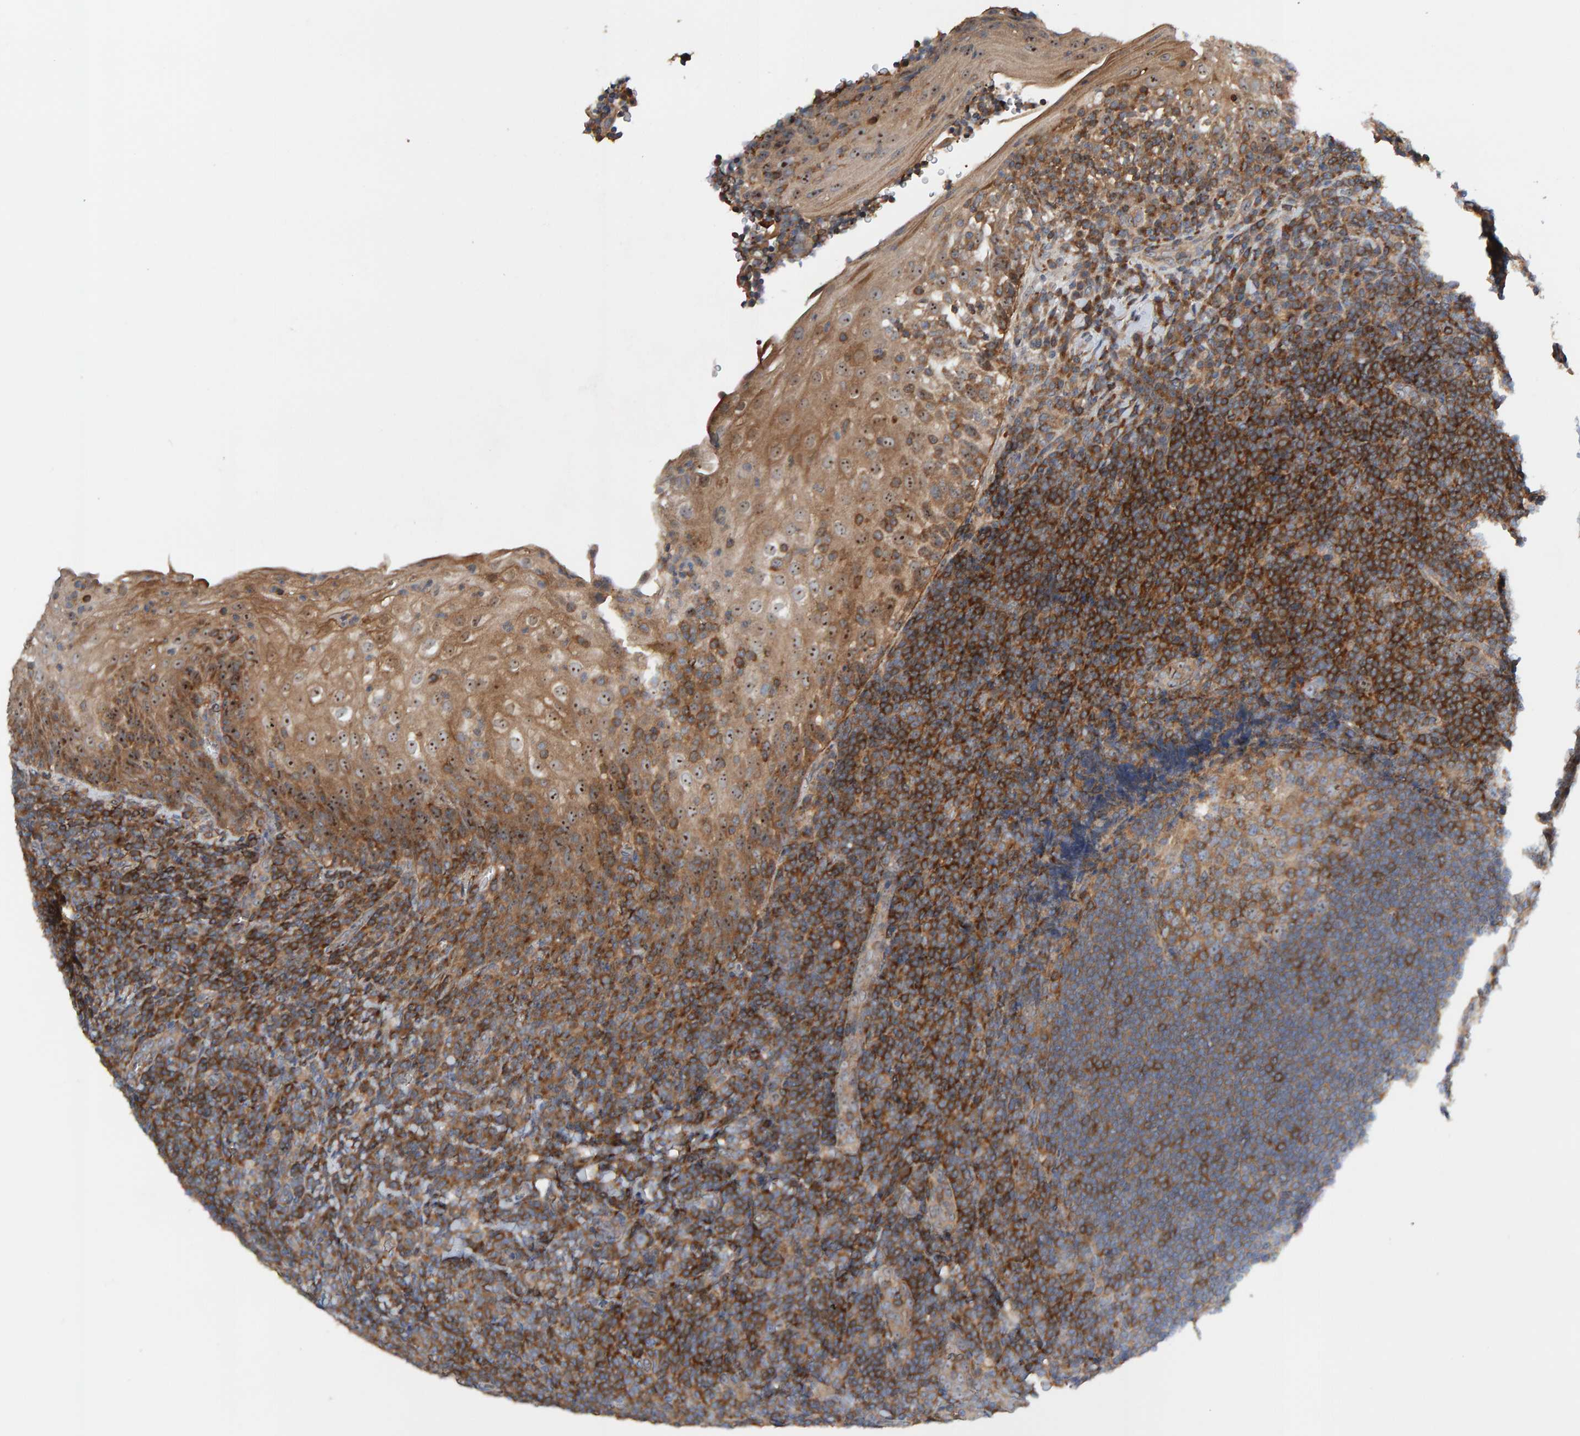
{"staining": {"intensity": "moderate", "quantity": "25%-75%", "location": "cytoplasmic/membranous"}, "tissue": "tonsil", "cell_type": "Germinal center cells", "image_type": "normal", "snomed": [{"axis": "morphology", "description": "Normal tissue, NOS"}, {"axis": "topography", "description": "Tonsil"}], "caption": "Tonsil stained with immunohistochemistry displays moderate cytoplasmic/membranous positivity in approximately 25%-75% of germinal center cells.", "gene": "CCM2", "patient": {"sex": "male", "age": 37}}